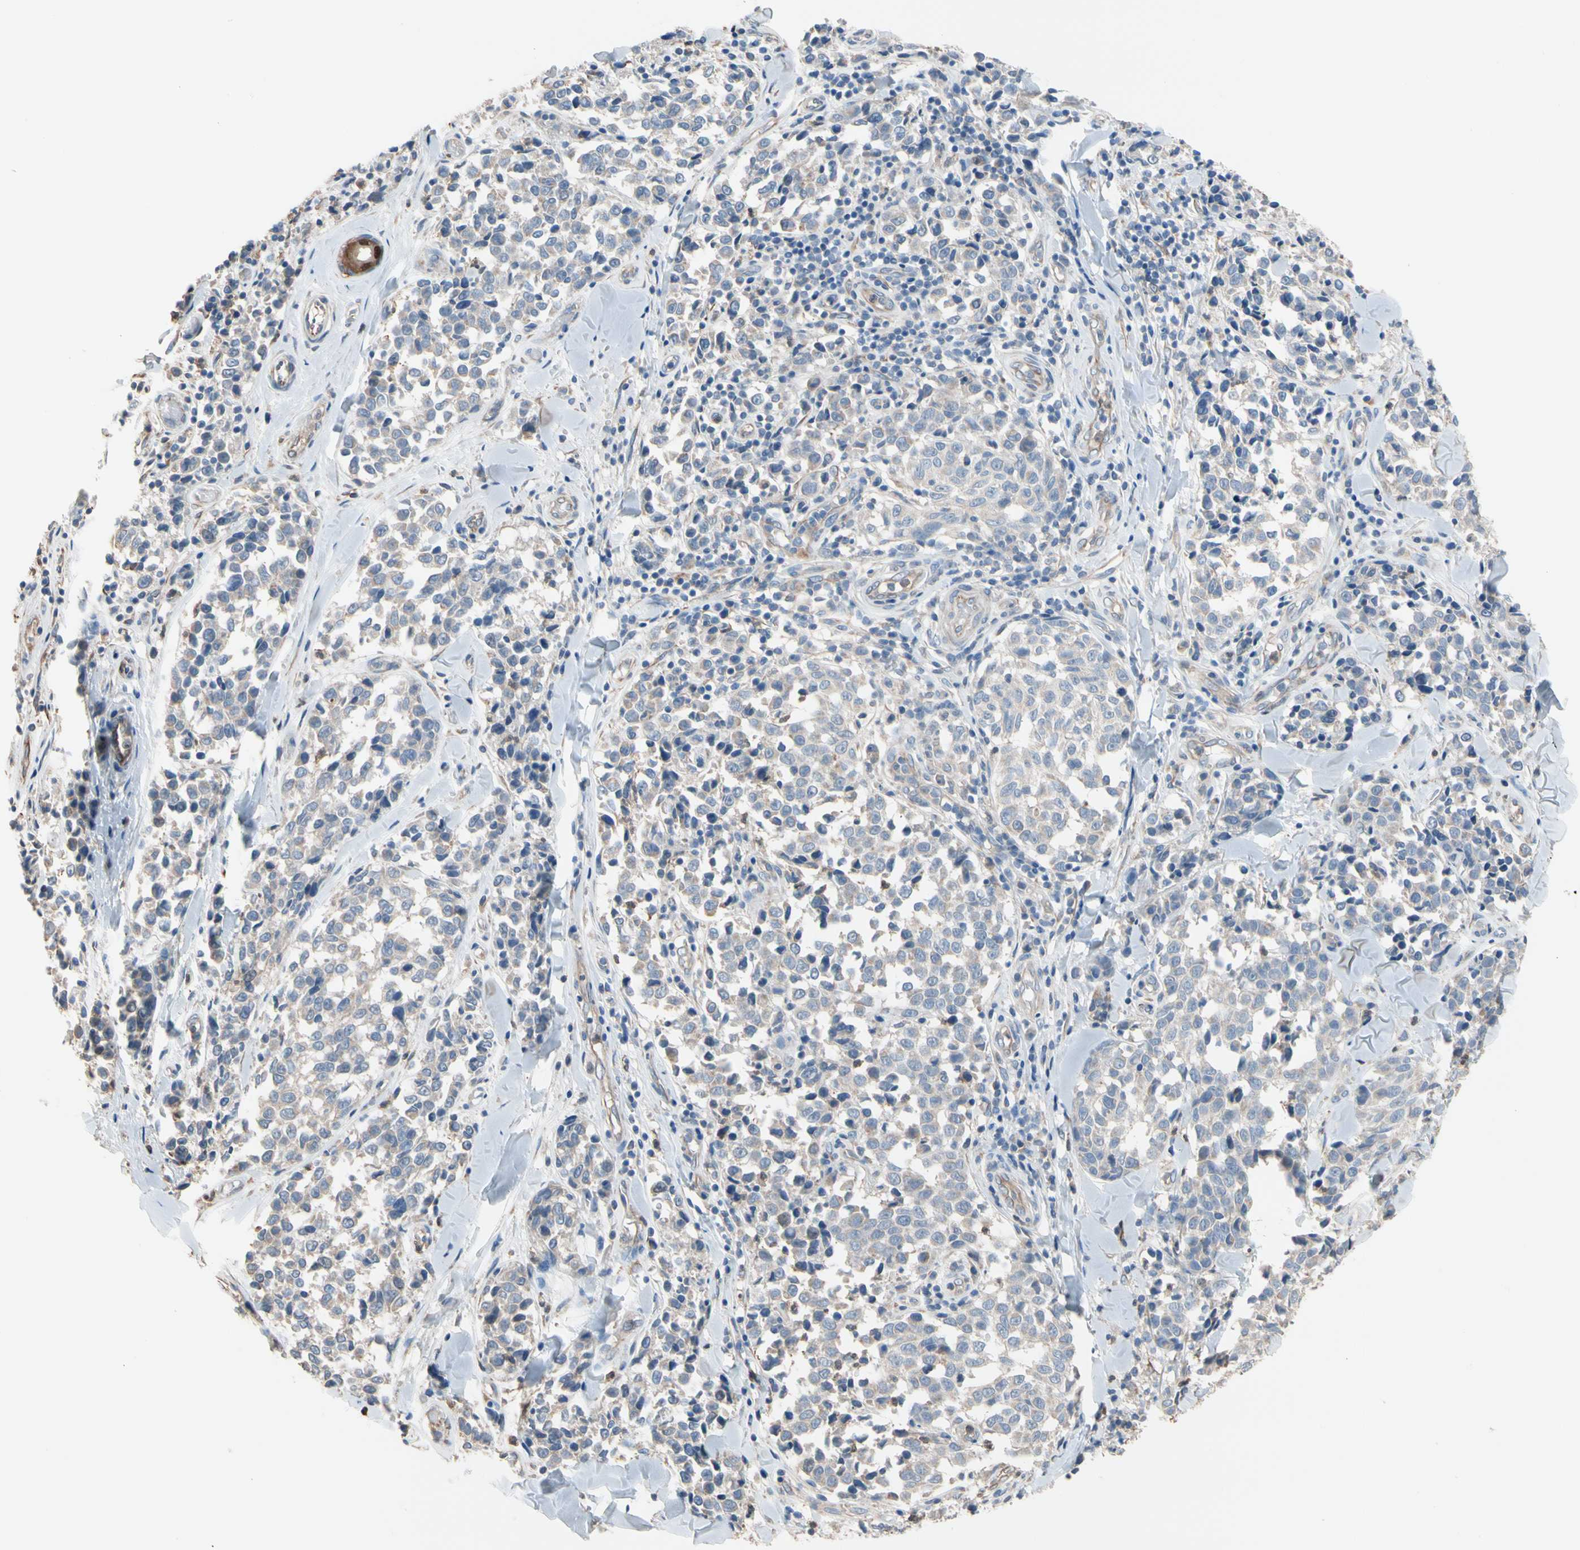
{"staining": {"intensity": "negative", "quantity": "none", "location": "none"}, "tissue": "melanoma", "cell_type": "Tumor cells", "image_type": "cancer", "snomed": [{"axis": "morphology", "description": "Malignant melanoma, NOS"}, {"axis": "topography", "description": "Skin"}], "caption": "Tumor cells show no significant protein positivity in malignant melanoma. (DAB (3,3'-diaminobenzidine) immunohistochemistry (IHC) with hematoxylin counter stain).", "gene": "BBOX1", "patient": {"sex": "female", "age": 64}}